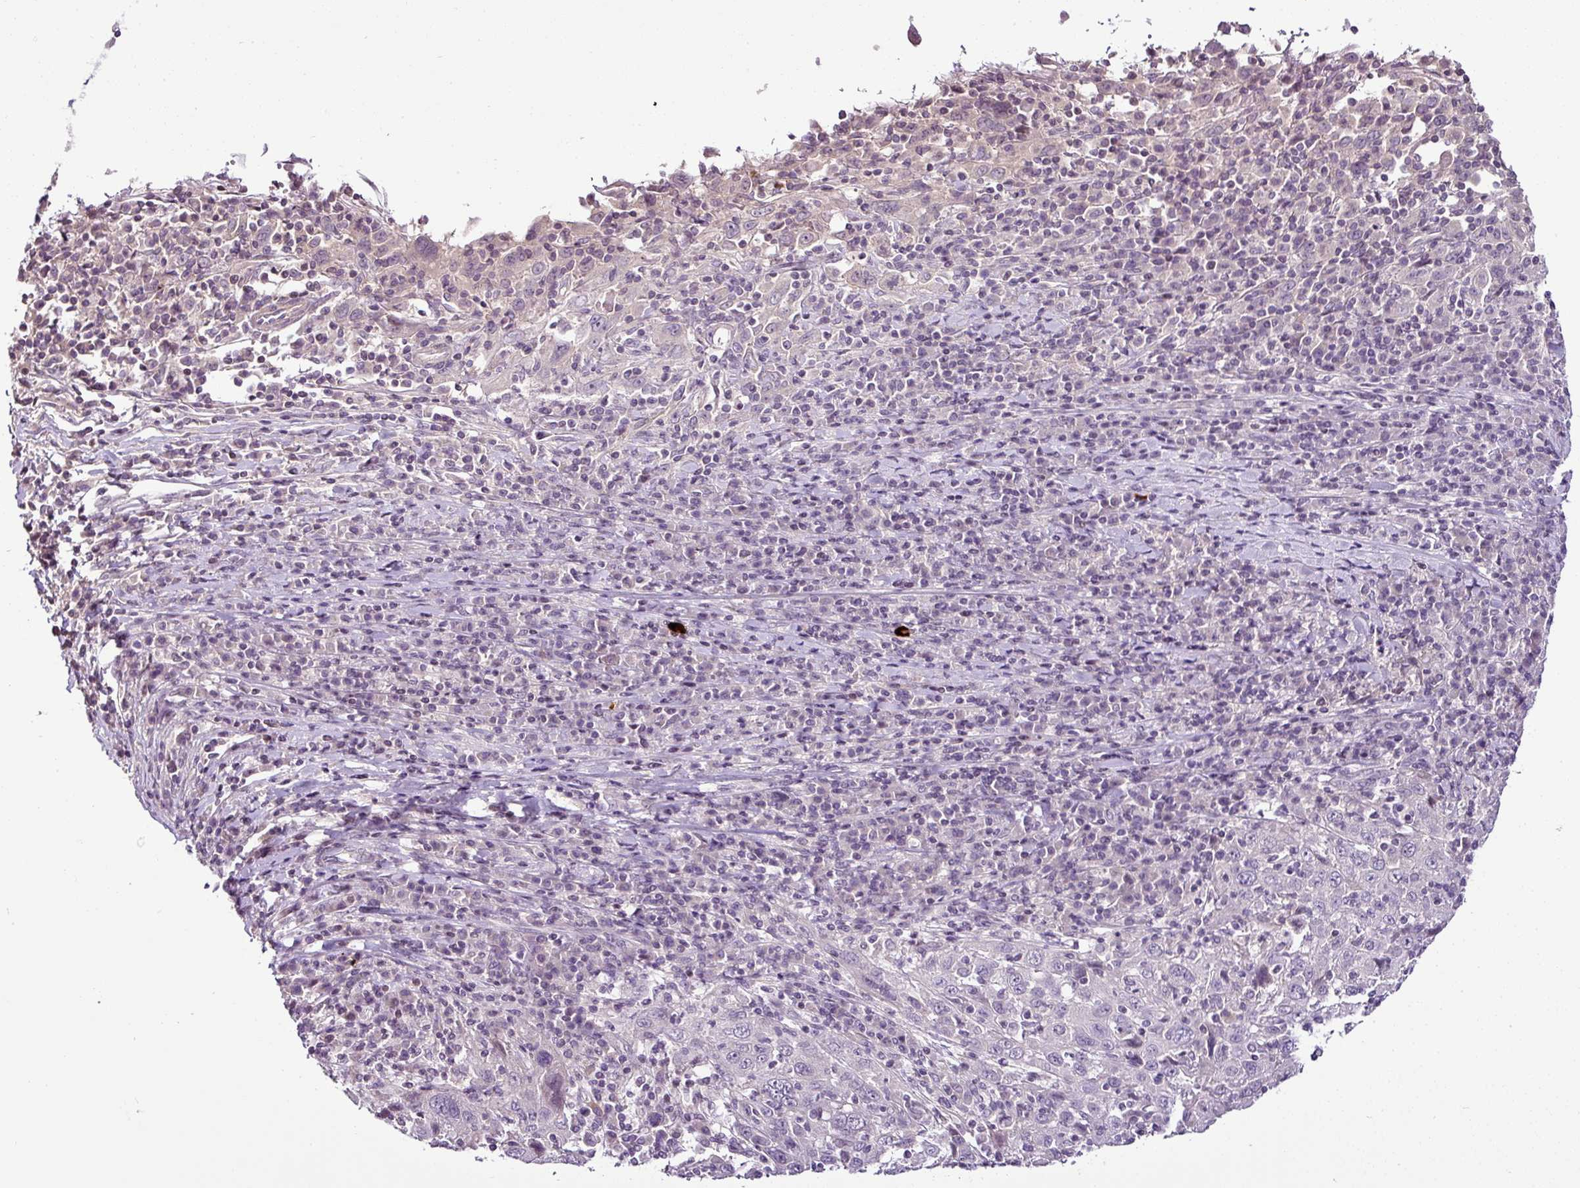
{"staining": {"intensity": "negative", "quantity": "none", "location": "none"}, "tissue": "cervical cancer", "cell_type": "Tumor cells", "image_type": "cancer", "snomed": [{"axis": "morphology", "description": "Squamous cell carcinoma, NOS"}, {"axis": "topography", "description": "Cervix"}], "caption": "This is a image of immunohistochemistry (IHC) staining of cervical cancer (squamous cell carcinoma), which shows no positivity in tumor cells.", "gene": "TEX30", "patient": {"sex": "female", "age": 46}}